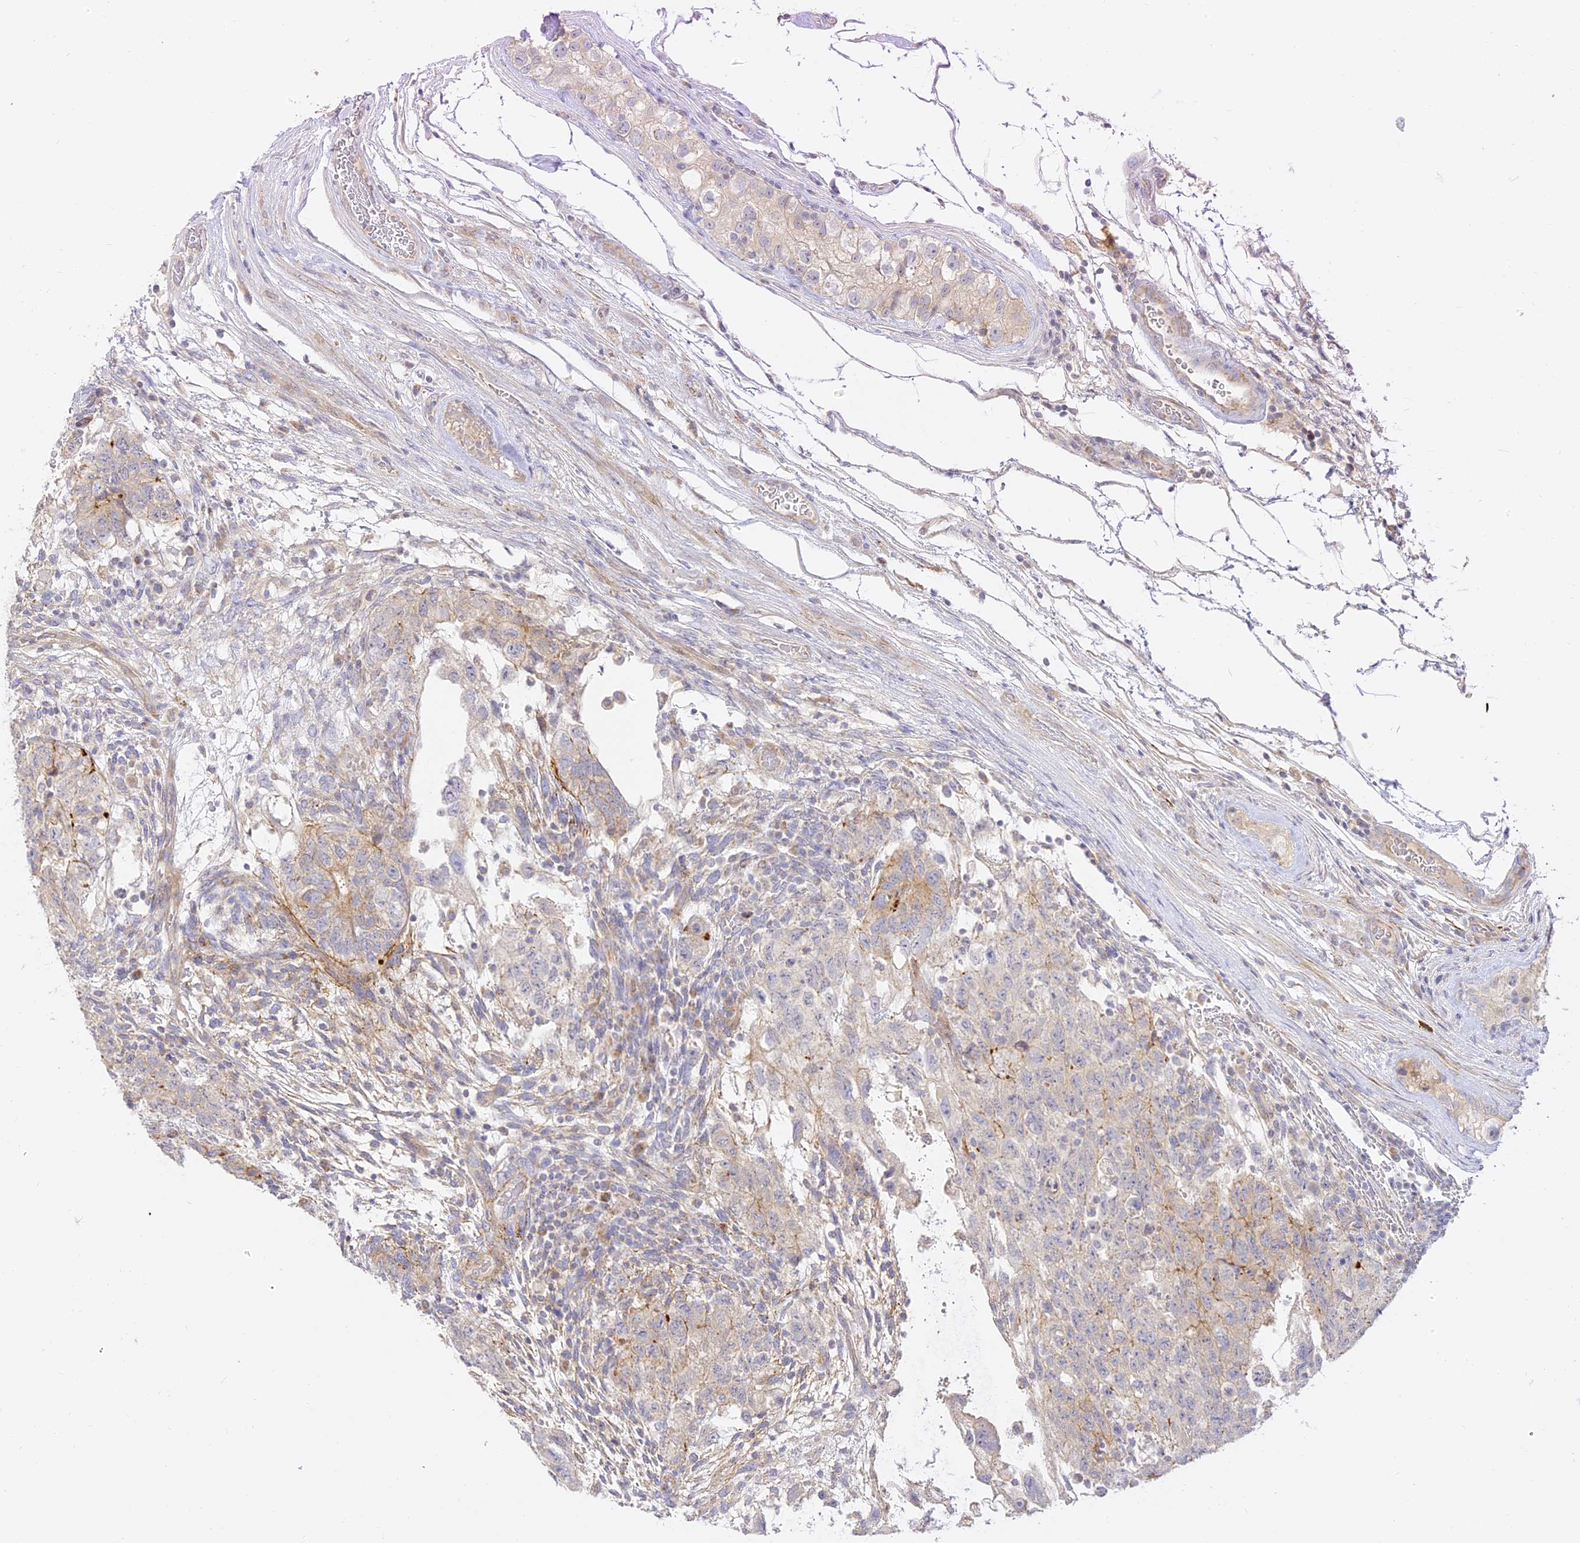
{"staining": {"intensity": "weak", "quantity": "<25%", "location": "cytoplasmic/membranous"}, "tissue": "testis cancer", "cell_type": "Tumor cells", "image_type": "cancer", "snomed": [{"axis": "morphology", "description": "Normal tissue, NOS"}, {"axis": "morphology", "description": "Carcinoma, Embryonal, NOS"}, {"axis": "topography", "description": "Testis"}], "caption": "Tumor cells show no significant positivity in testis cancer.", "gene": "LRRC15", "patient": {"sex": "male", "age": 36}}